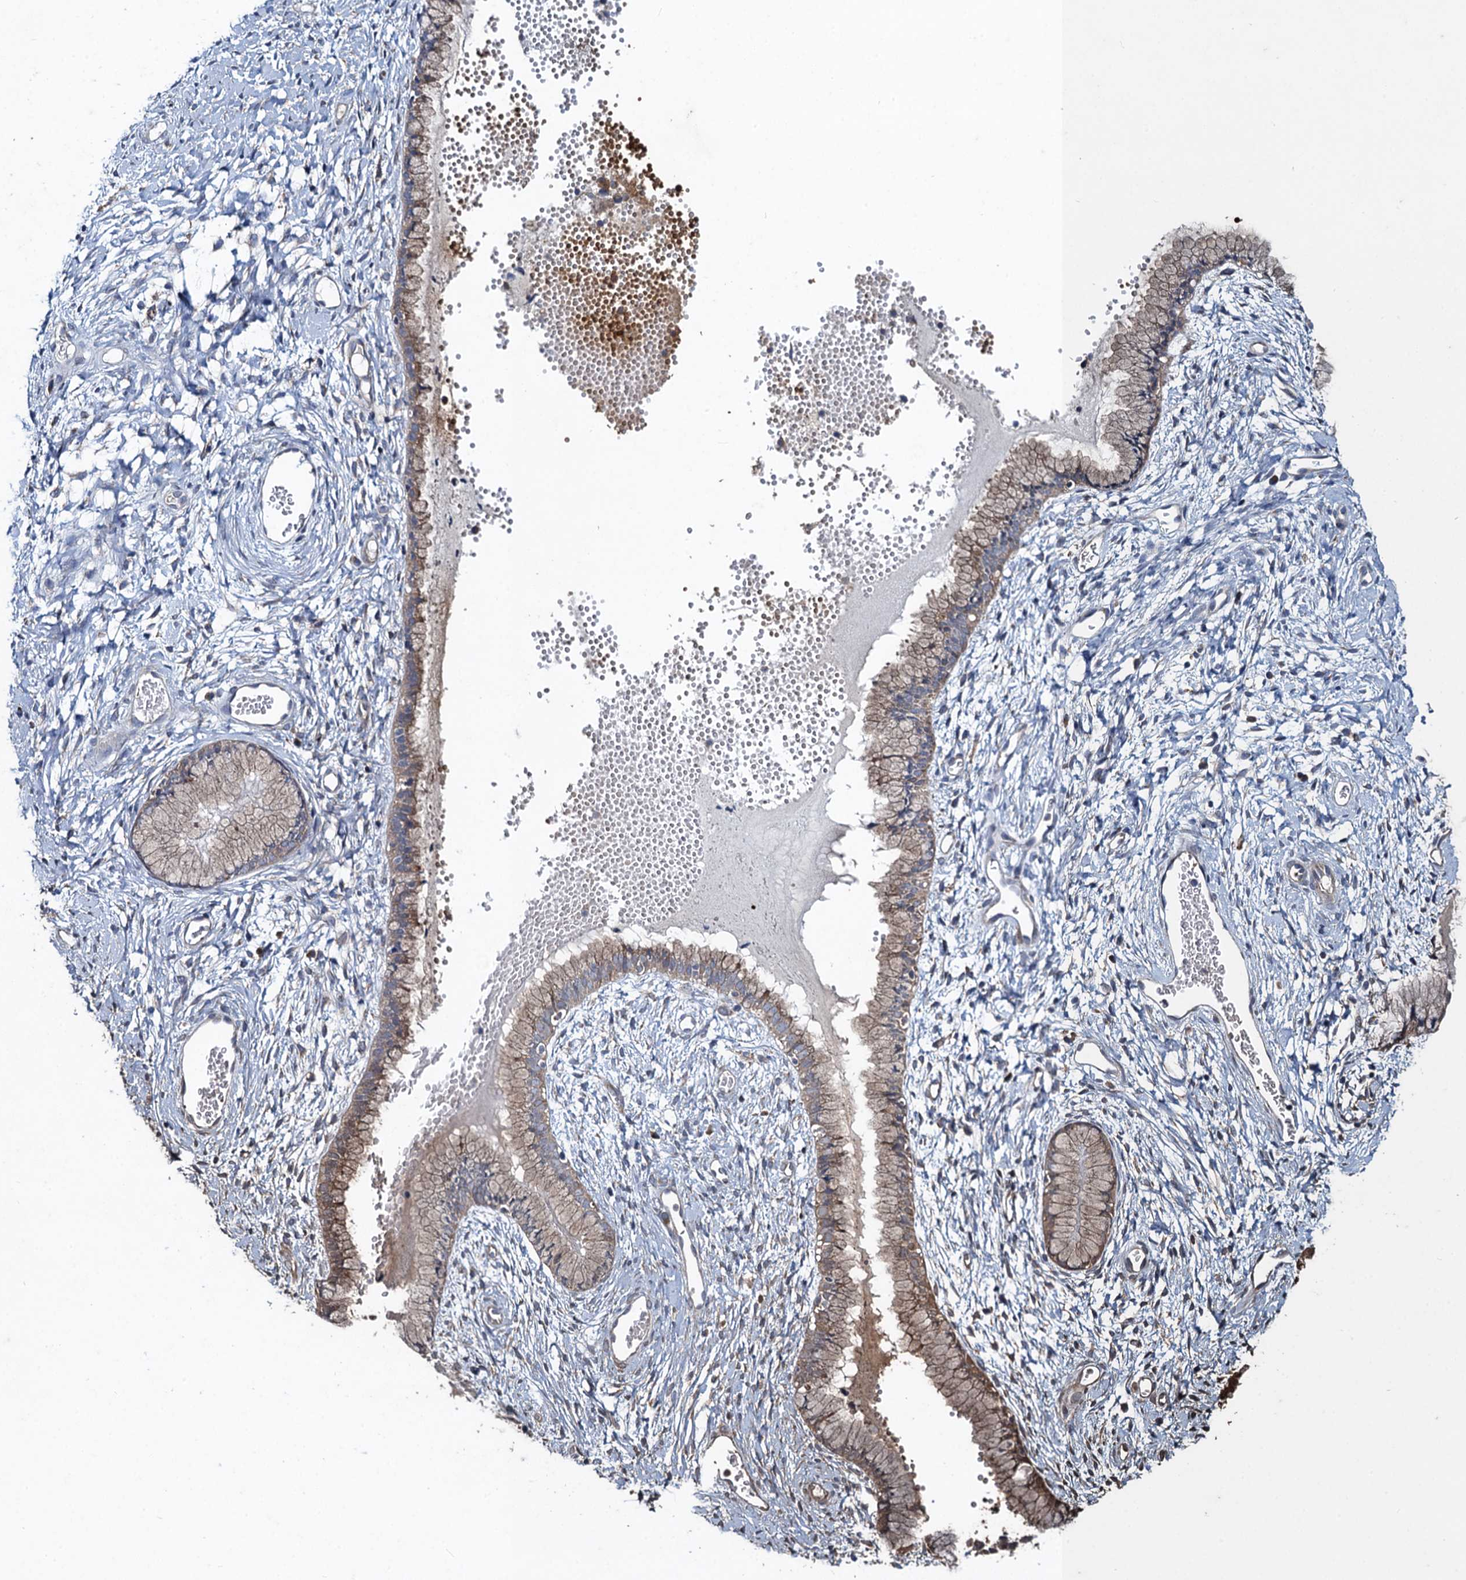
{"staining": {"intensity": "weak", "quantity": ">75%", "location": "cytoplasmic/membranous"}, "tissue": "cervix", "cell_type": "Glandular cells", "image_type": "normal", "snomed": [{"axis": "morphology", "description": "Normal tissue, NOS"}, {"axis": "topography", "description": "Cervix"}], "caption": "Cervix stained with immunohistochemistry shows weak cytoplasmic/membranous positivity in about >75% of glandular cells. (DAB IHC with brightfield microscopy, high magnification).", "gene": "SNAP29", "patient": {"sex": "female", "age": 42}}